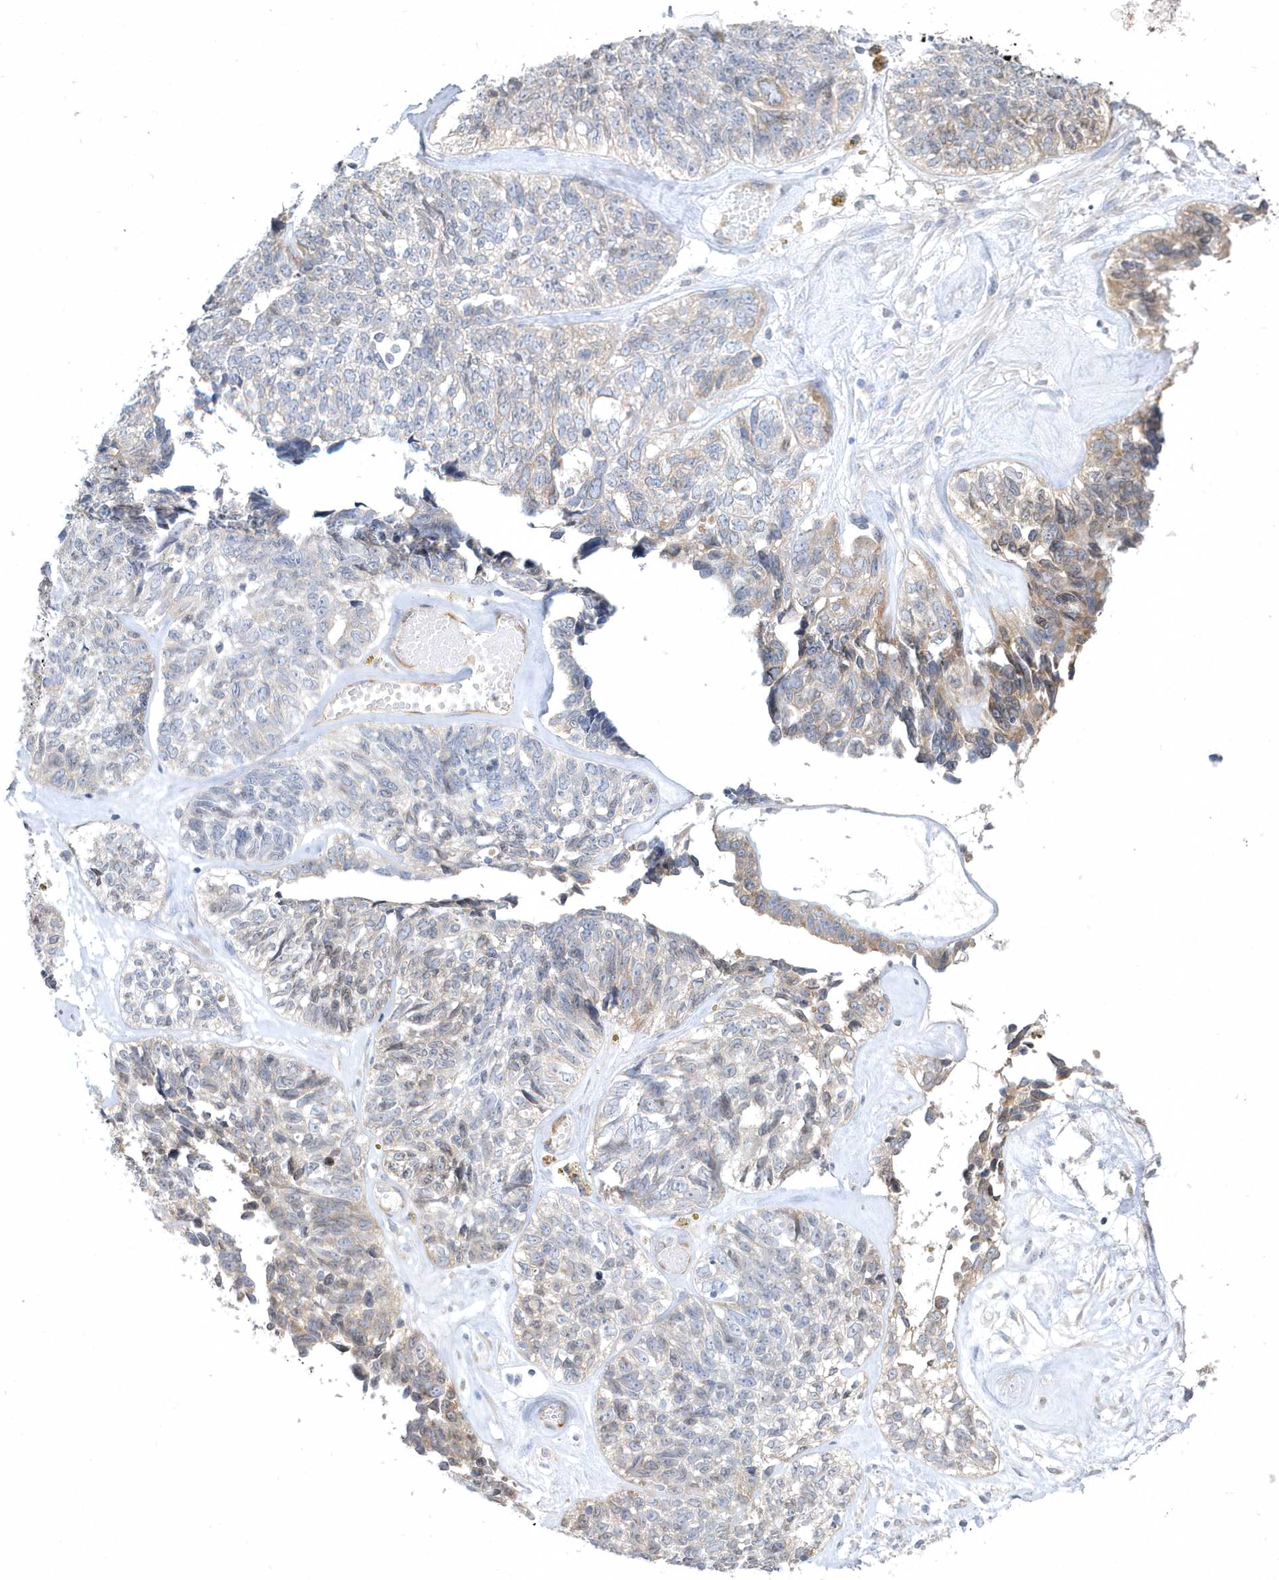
{"staining": {"intensity": "weak", "quantity": "<25%", "location": "cytoplasmic/membranous"}, "tissue": "ovarian cancer", "cell_type": "Tumor cells", "image_type": "cancer", "snomed": [{"axis": "morphology", "description": "Cystadenocarcinoma, serous, NOS"}, {"axis": "topography", "description": "Ovary"}], "caption": "Immunohistochemistry (IHC) photomicrograph of neoplastic tissue: ovarian cancer stained with DAB (3,3'-diaminobenzidine) demonstrates no significant protein staining in tumor cells.", "gene": "DGAT1", "patient": {"sex": "female", "age": 79}}